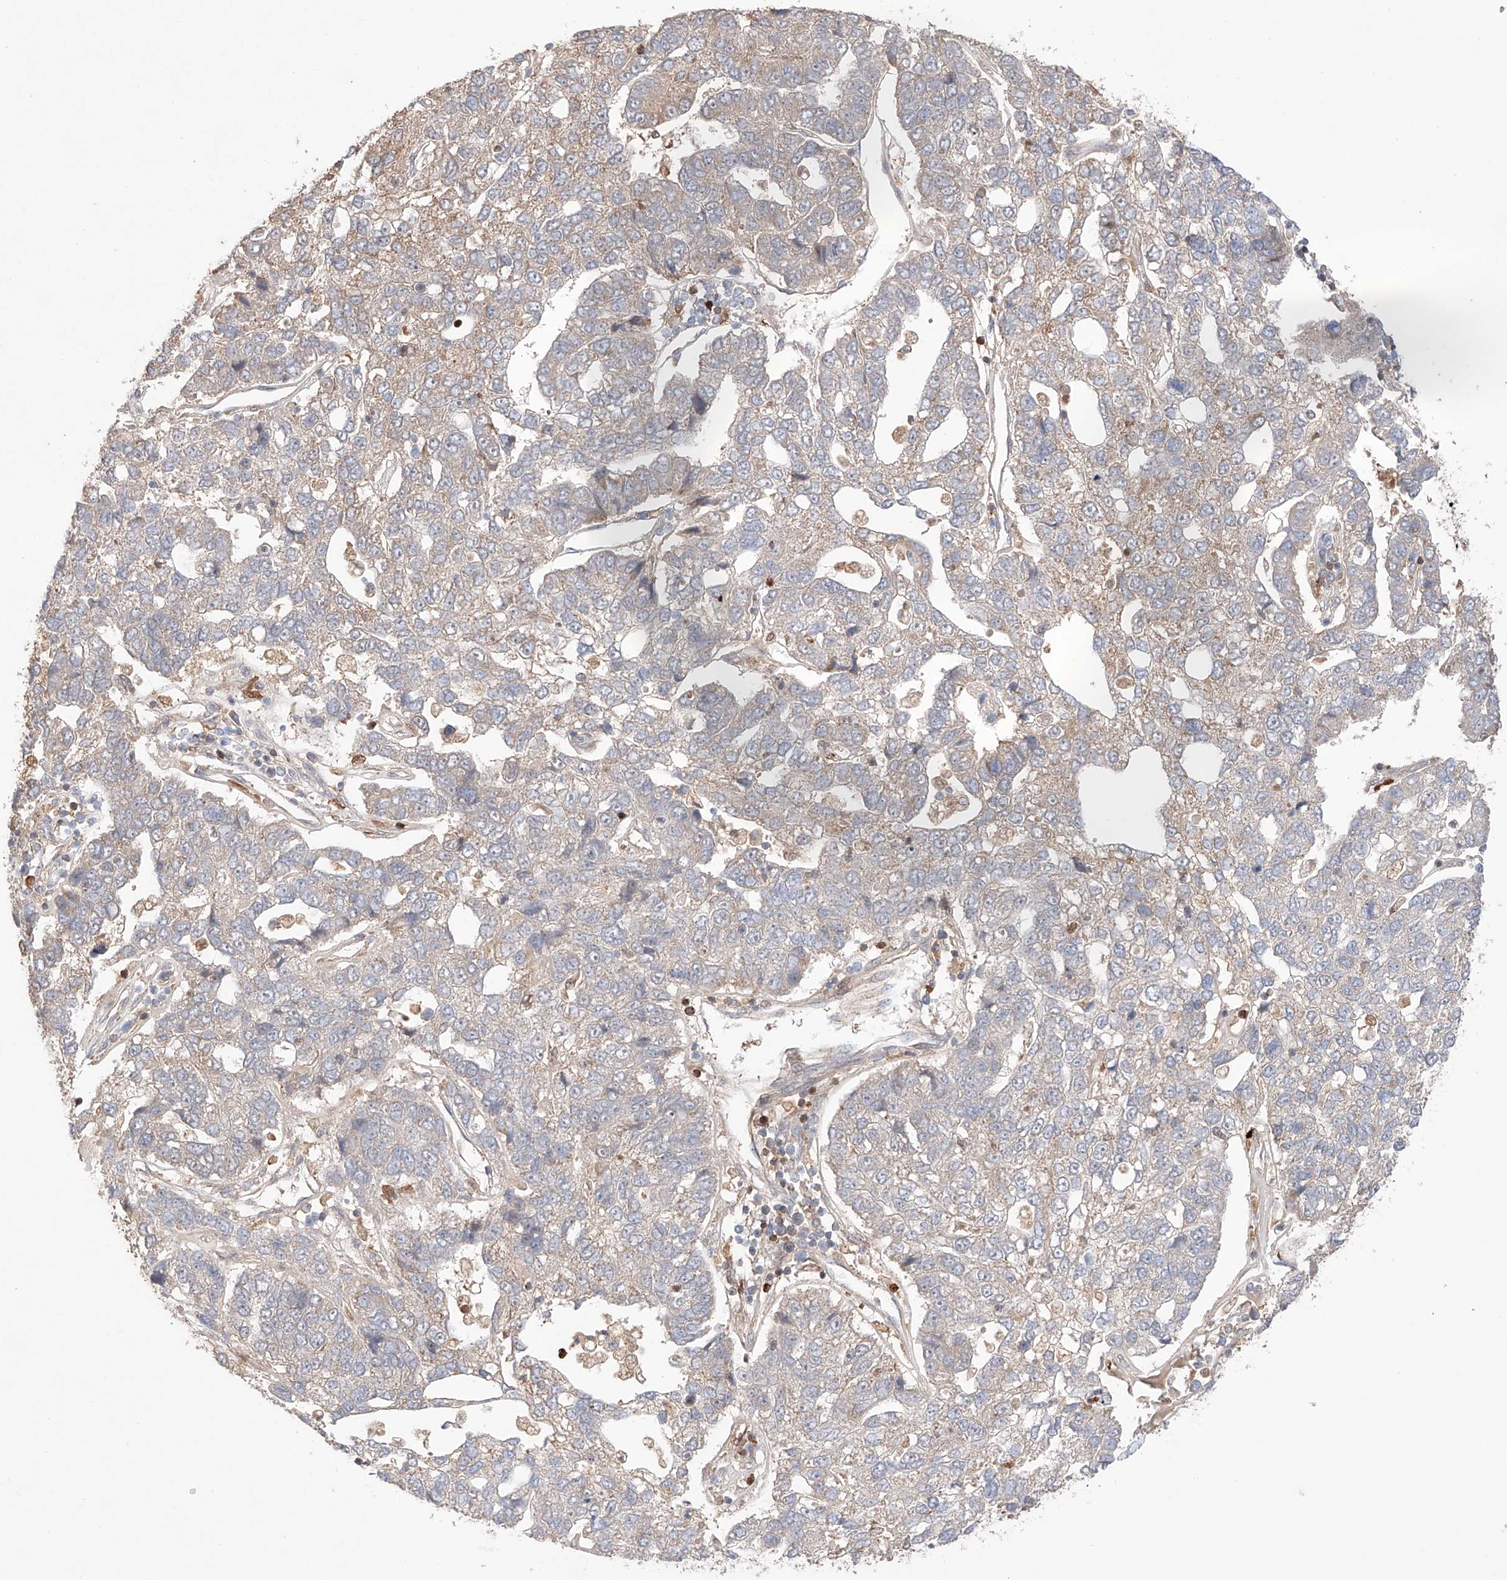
{"staining": {"intensity": "negative", "quantity": "none", "location": "none"}, "tissue": "pancreatic cancer", "cell_type": "Tumor cells", "image_type": "cancer", "snomed": [{"axis": "morphology", "description": "Adenocarcinoma, NOS"}, {"axis": "topography", "description": "Pancreas"}], "caption": "Immunohistochemical staining of human pancreatic cancer exhibits no significant expression in tumor cells. The staining was performed using DAB to visualize the protein expression in brown, while the nuclei were stained in blue with hematoxylin (Magnification: 20x).", "gene": "IGSF22", "patient": {"sex": "female", "age": 61}}